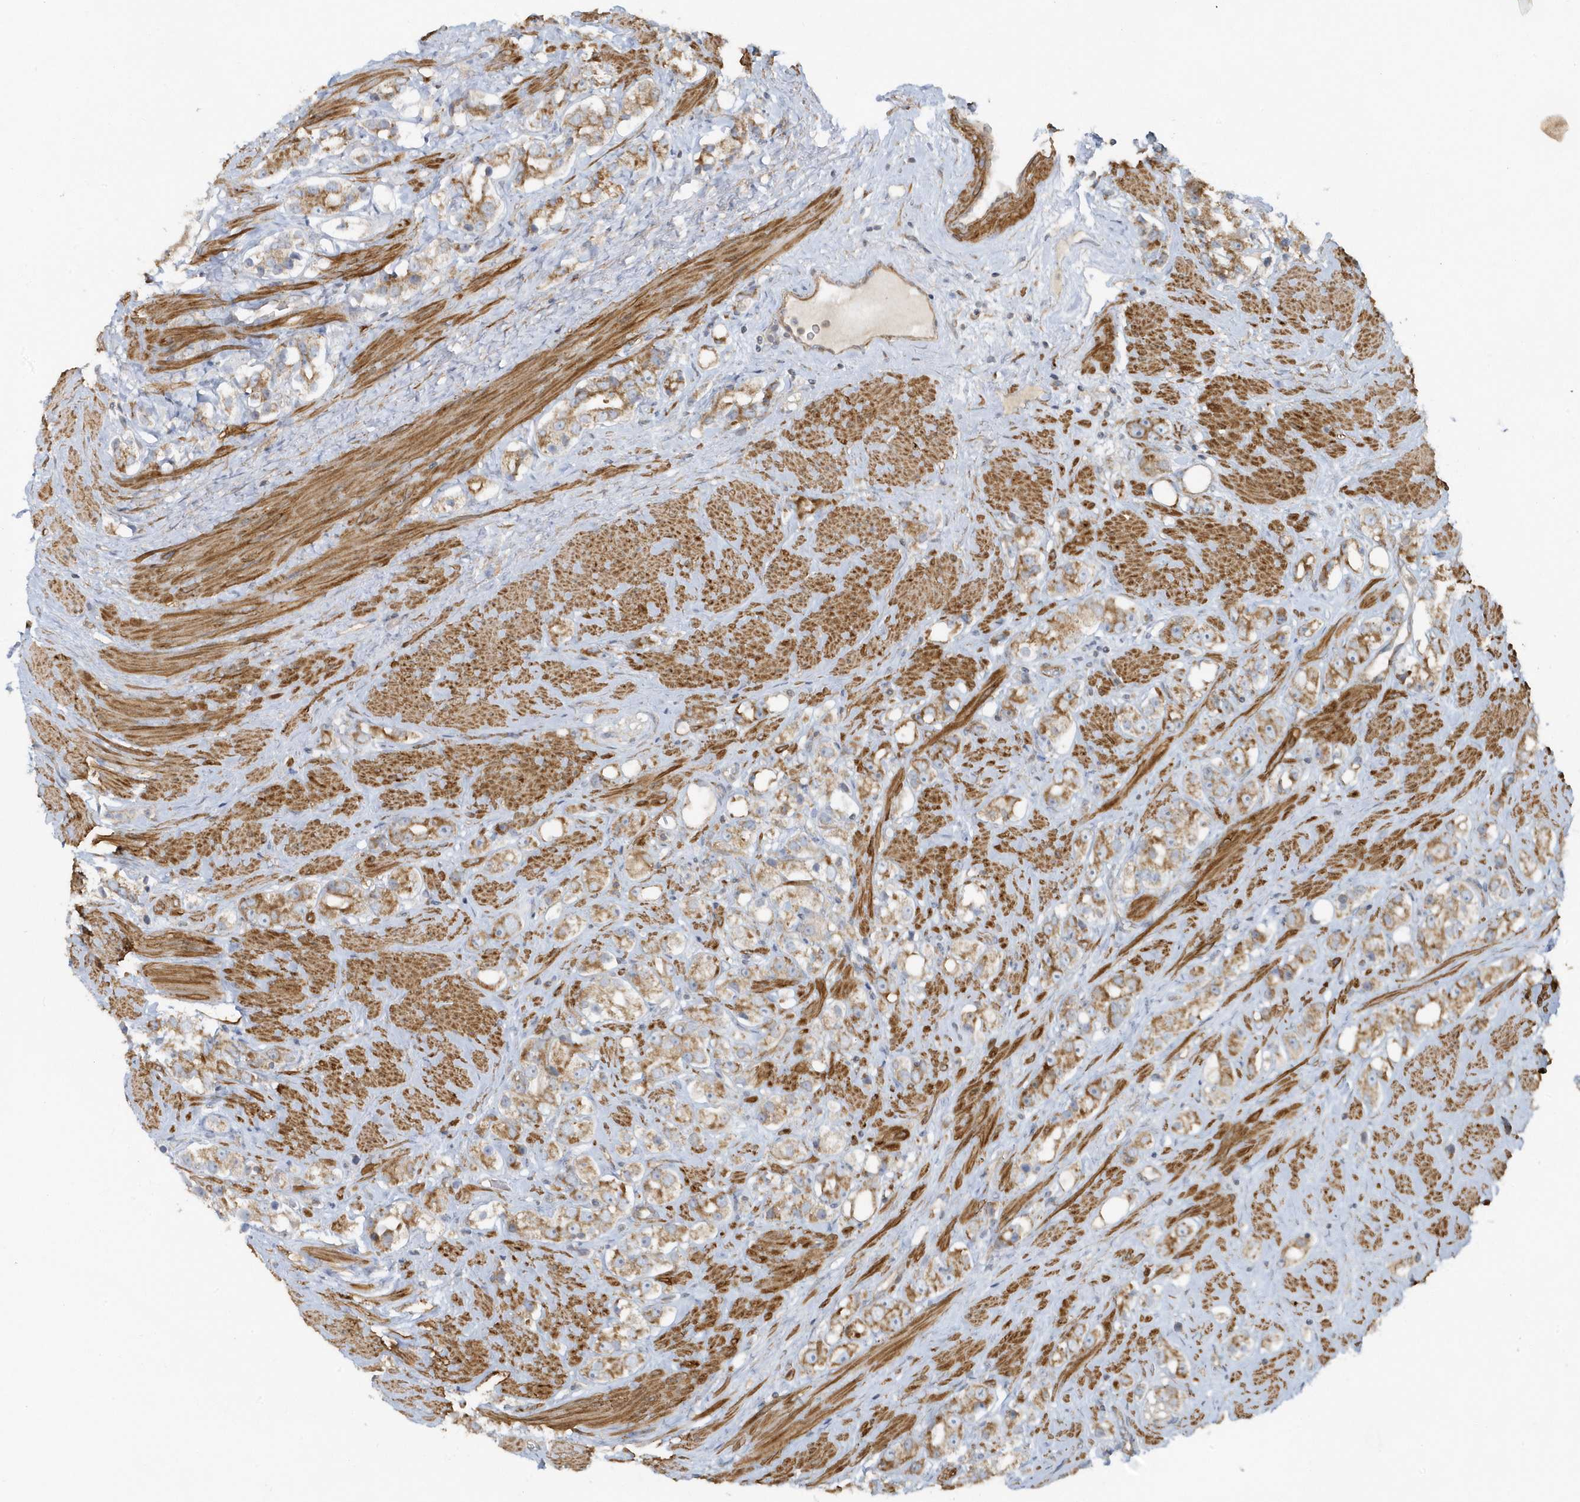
{"staining": {"intensity": "moderate", "quantity": ">75%", "location": "cytoplasmic/membranous"}, "tissue": "prostate cancer", "cell_type": "Tumor cells", "image_type": "cancer", "snomed": [{"axis": "morphology", "description": "Adenocarcinoma, NOS"}, {"axis": "topography", "description": "Prostate"}], "caption": "Prostate cancer tissue shows moderate cytoplasmic/membranous staining in approximately >75% of tumor cells, visualized by immunohistochemistry.", "gene": "LEXM", "patient": {"sex": "male", "age": 79}}